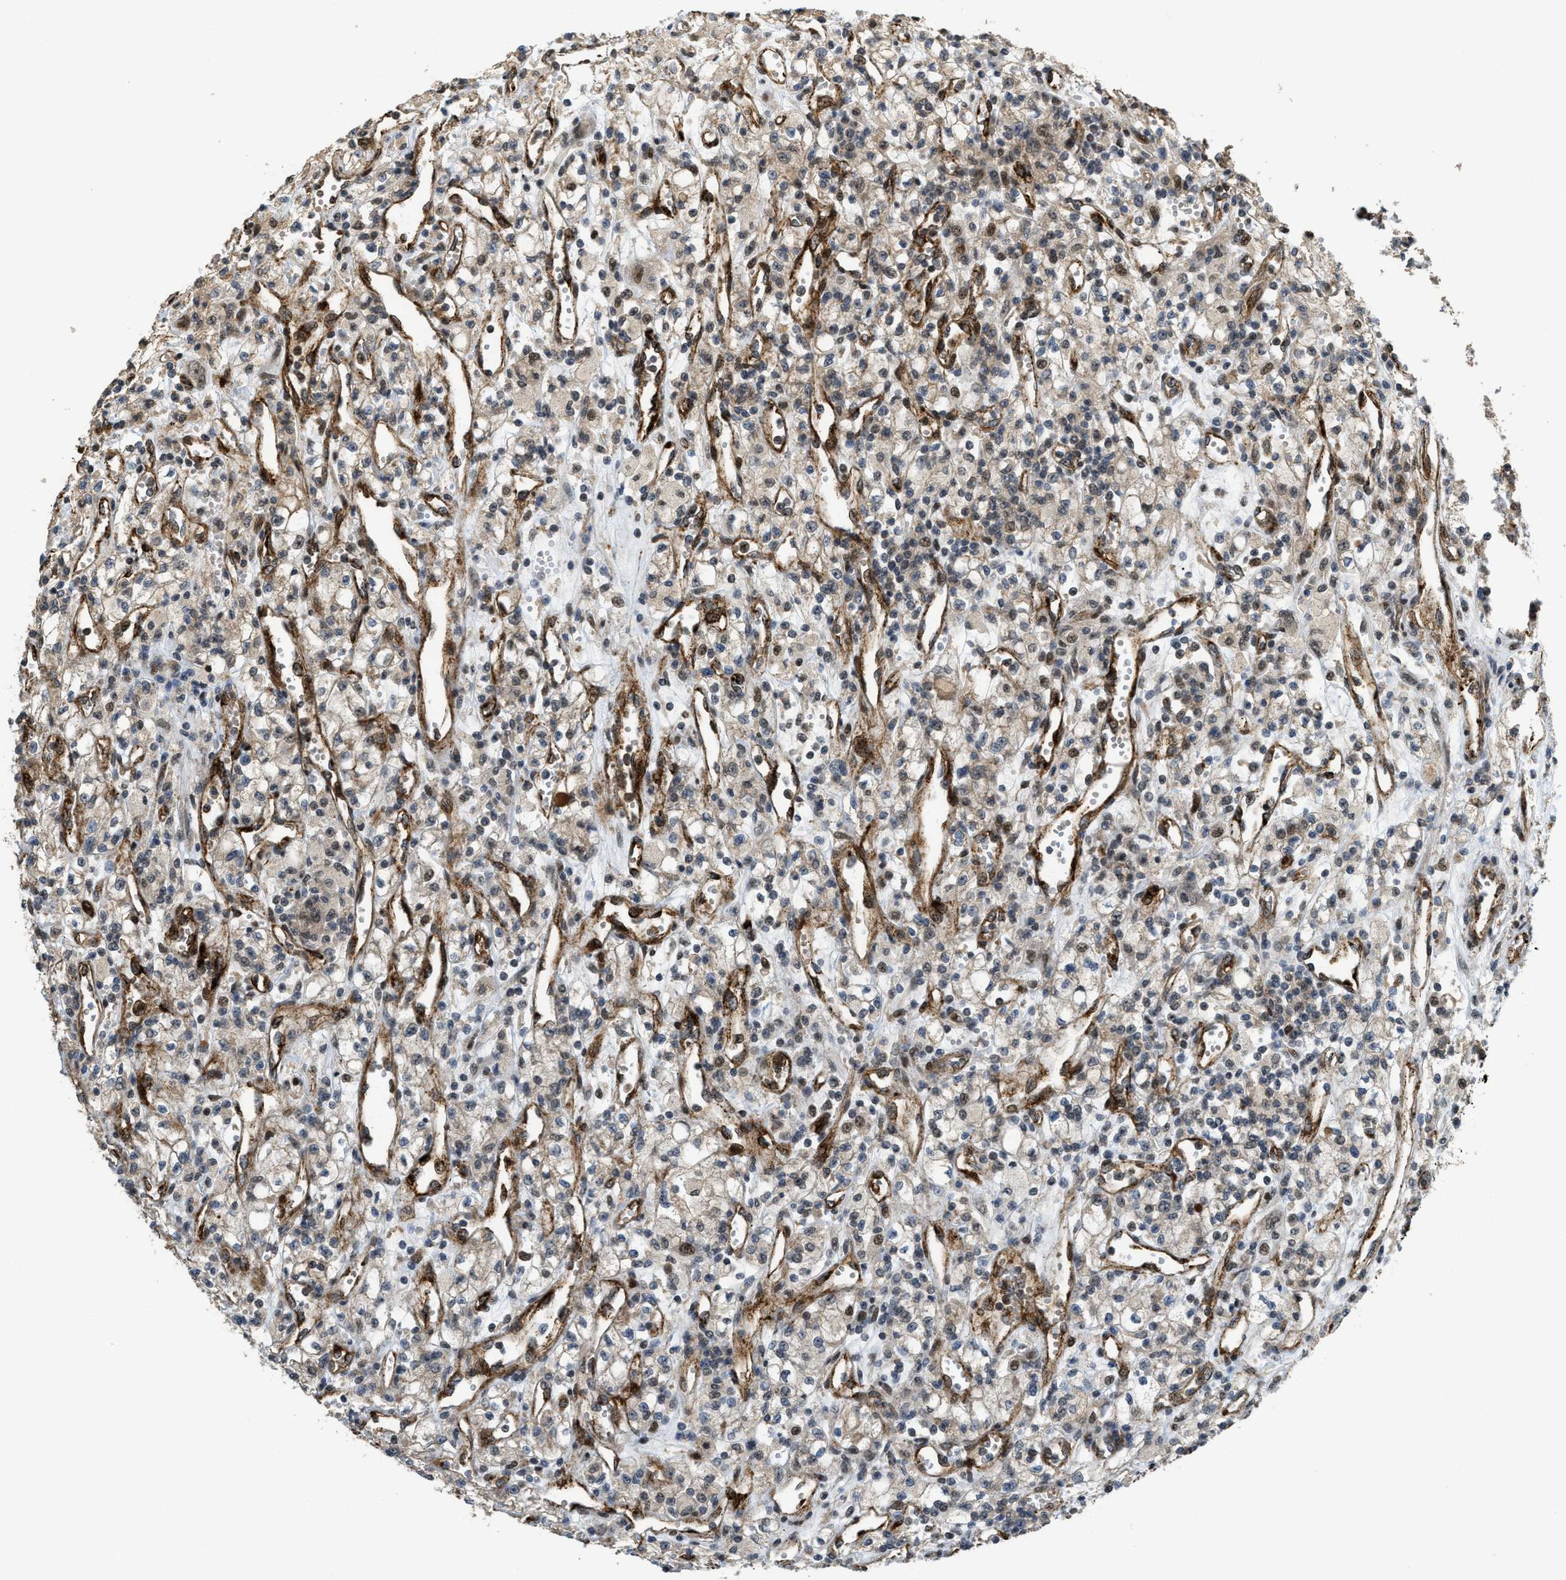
{"staining": {"intensity": "weak", "quantity": "<25%", "location": "cytoplasmic/membranous"}, "tissue": "renal cancer", "cell_type": "Tumor cells", "image_type": "cancer", "snomed": [{"axis": "morphology", "description": "Adenocarcinoma, NOS"}, {"axis": "topography", "description": "Kidney"}], "caption": "Immunohistochemical staining of renal adenocarcinoma shows no significant expression in tumor cells.", "gene": "DPF2", "patient": {"sex": "male", "age": 59}}